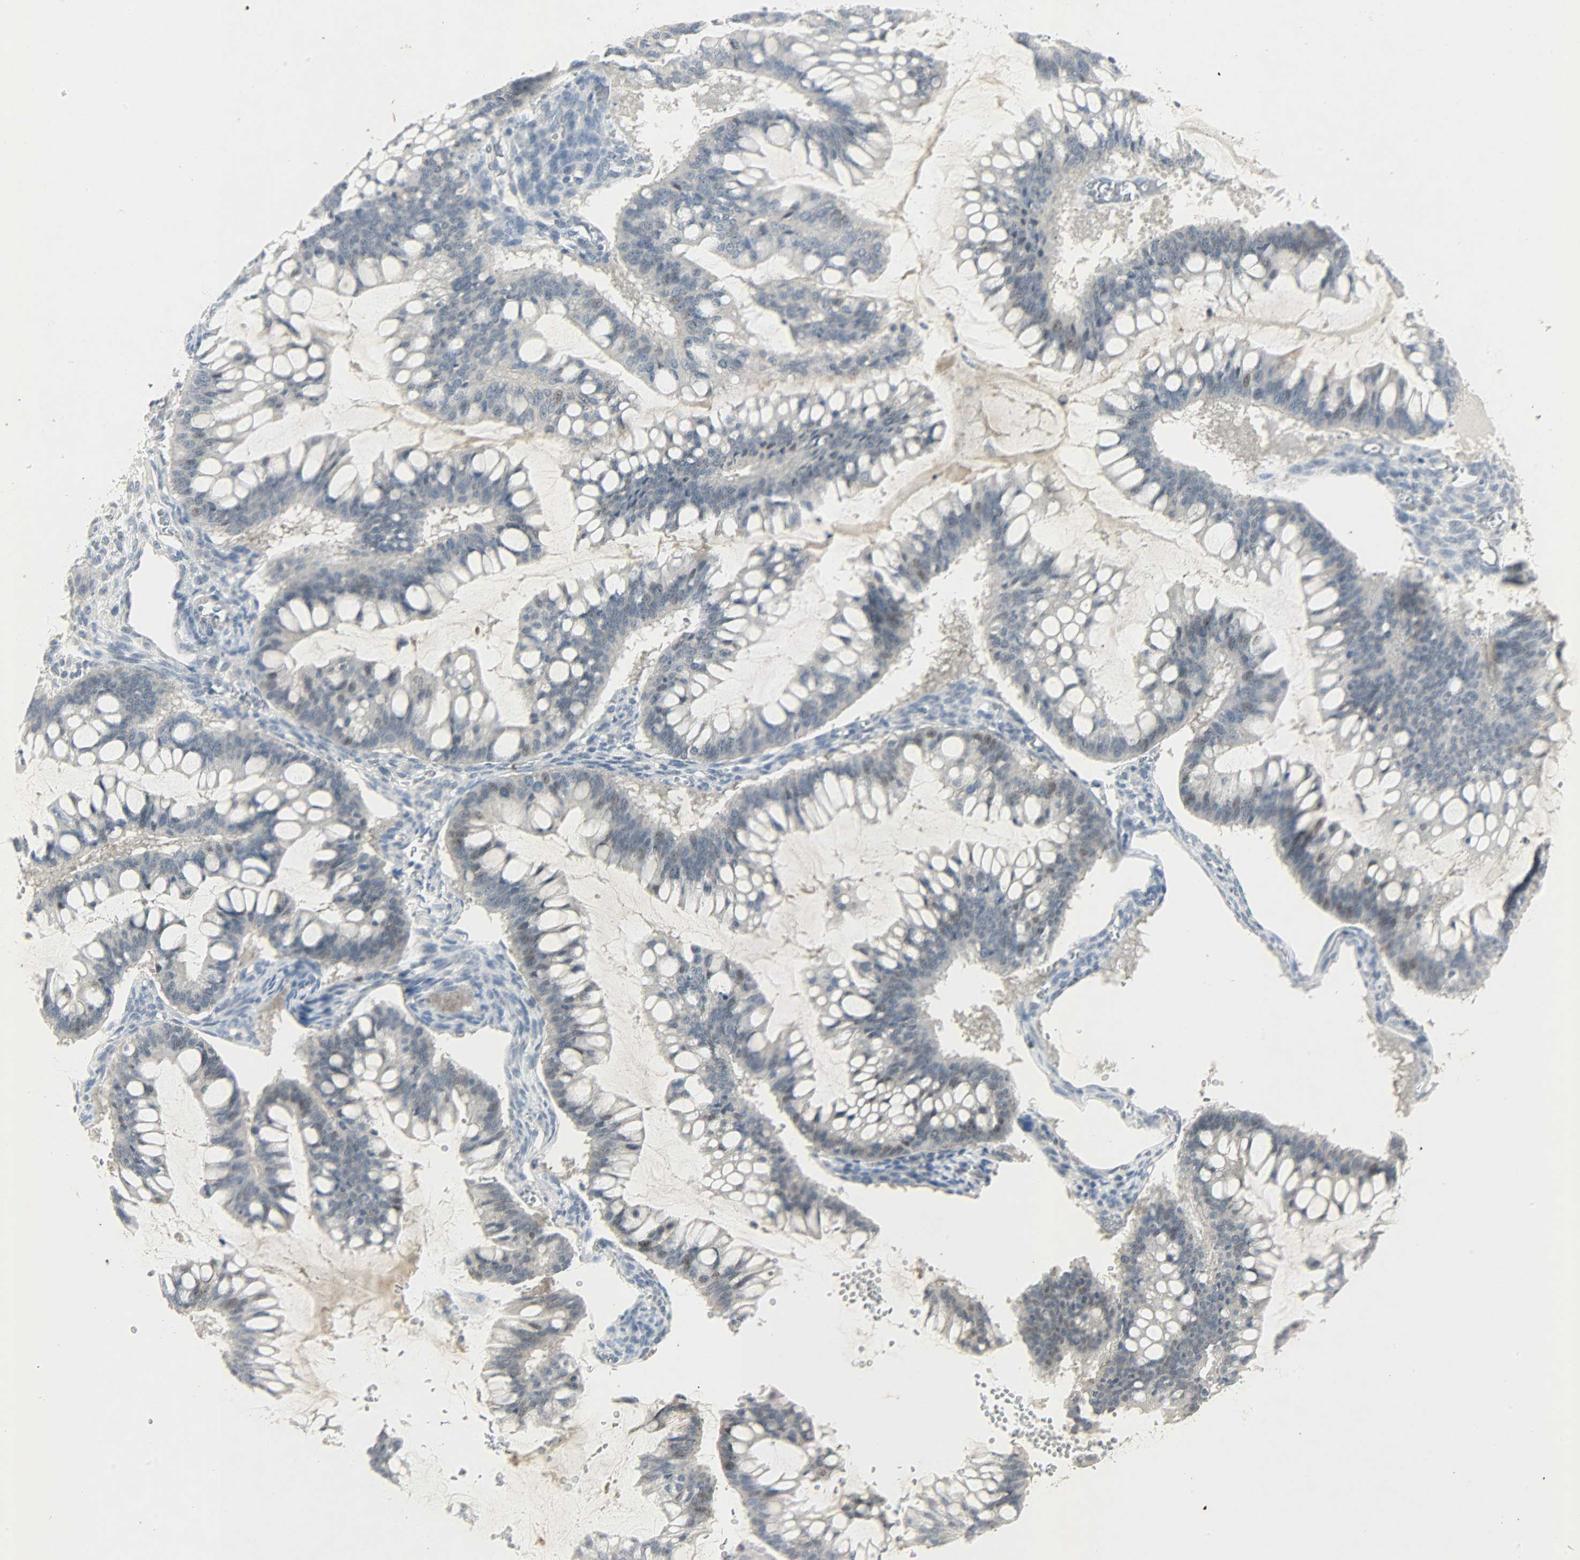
{"staining": {"intensity": "moderate", "quantity": "<25%", "location": "cytoplasmic/membranous,nuclear"}, "tissue": "ovarian cancer", "cell_type": "Tumor cells", "image_type": "cancer", "snomed": [{"axis": "morphology", "description": "Cystadenocarcinoma, mucinous, NOS"}, {"axis": "topography", "description": "Ovary"}], "caption": "Protein staining exhibits moderate cytoplasmic/membranous and nuclear expression in about <25% of tumor cells in ovarian cancer (mucinous cystadenocarcinoma).", "gene": "CAMK4", "patient": {"sex": "female", "age": 73}}